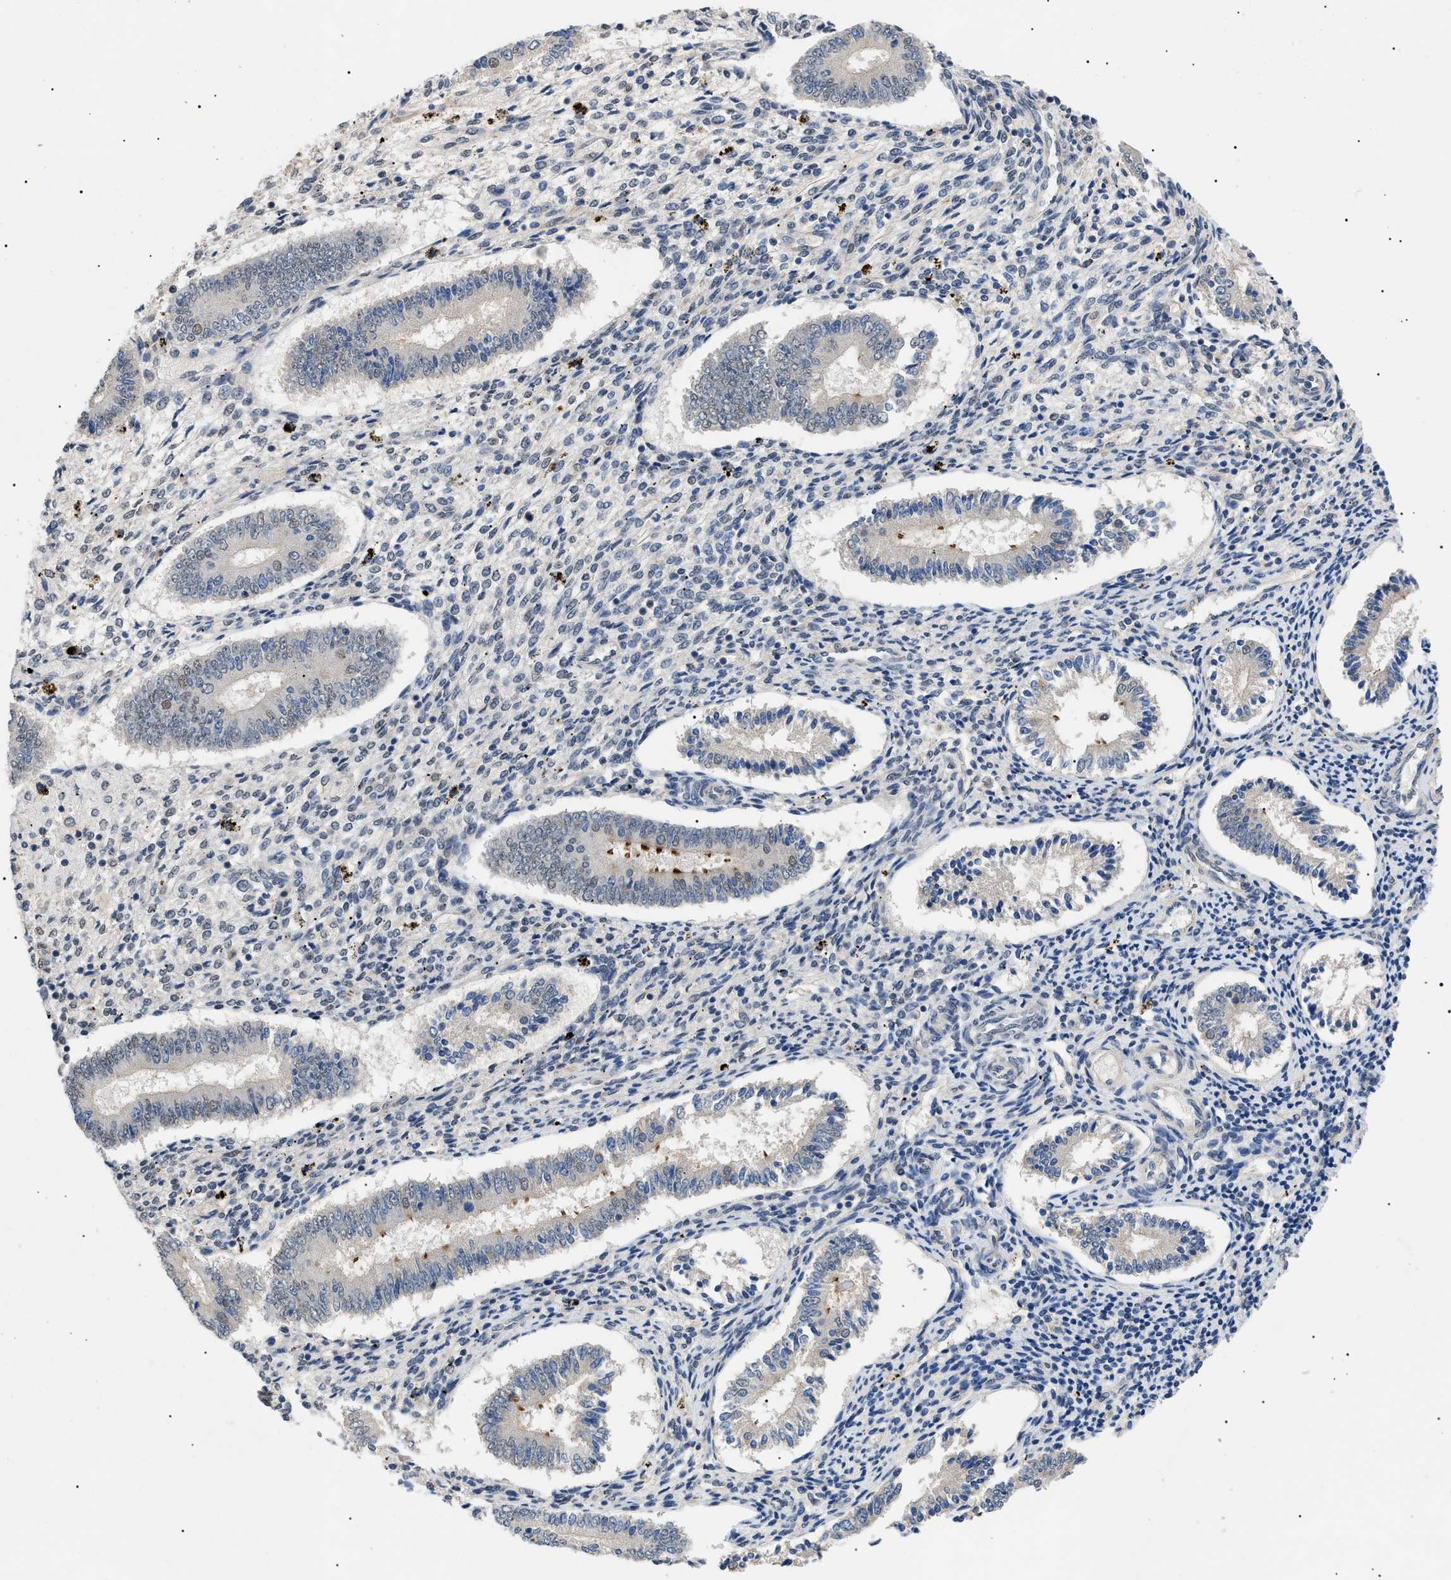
{"staining": {"intensity": "negative", "quantity": "none", "location": "none"}, "tissue": "endometrium", "cell_type": "Cells in endometrial stroma", "image_type": "normal", "snomed": [{"axis": "morphology", "description": "Normal tissue, NOS"}, {"axis": "topography", "description": "Endometrium"}], "caption": "DAB (3,3'-diaminobenzidine) immunohistochemical staining of benign human endometrium demonstrates no significant staining in cells in endometrial stroma.", "gene": "CRCP", "patient": {"sex": "female", "age": 42}}